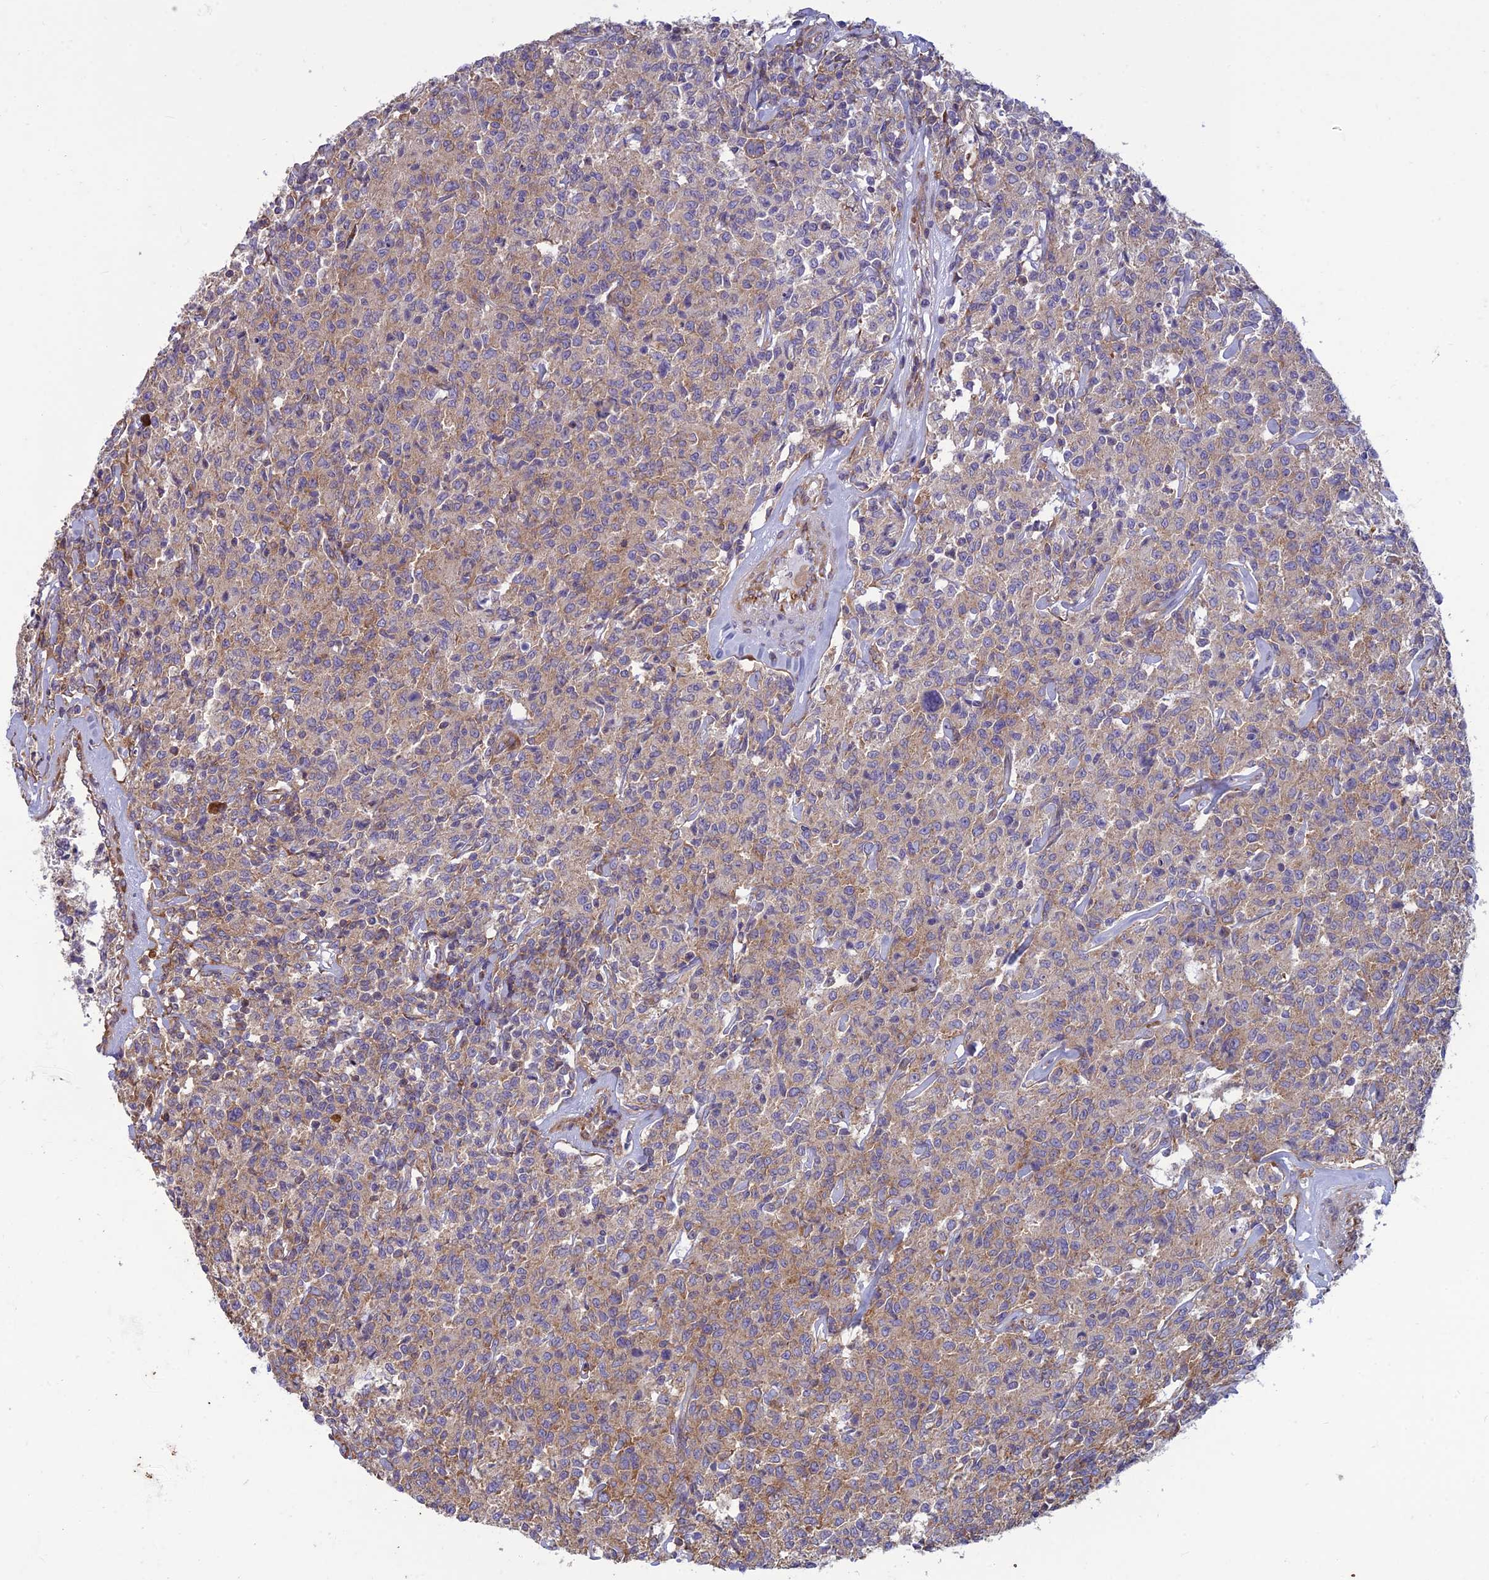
{"staining": {"intensity": "weak", "quantity": "25%-75%", "location": "cytoplasmic/membranous"}, "tissue": "lymphoma", "cell_type": "Tumor cells", "image_type": "cancer", "snomed": [{"axis": "morphology", "description": "Malignant lymphoma, non-Hodgkin's type, Low grade"}, {"axis": "topography", "description": "Small intestine"}], "caption": "This photomicrograph shows low-grade malignant lymphoma, non-Hodgkin's type stained with immunohistochemistry to label a protein in brown. The cytoplasmic/membranous of tumor cells show weak positivity for the protein. Nuclei are counter-stained blue.", "gene": "RPL17-C18orf32", "patient": {"sex": "female", "age": 59}}